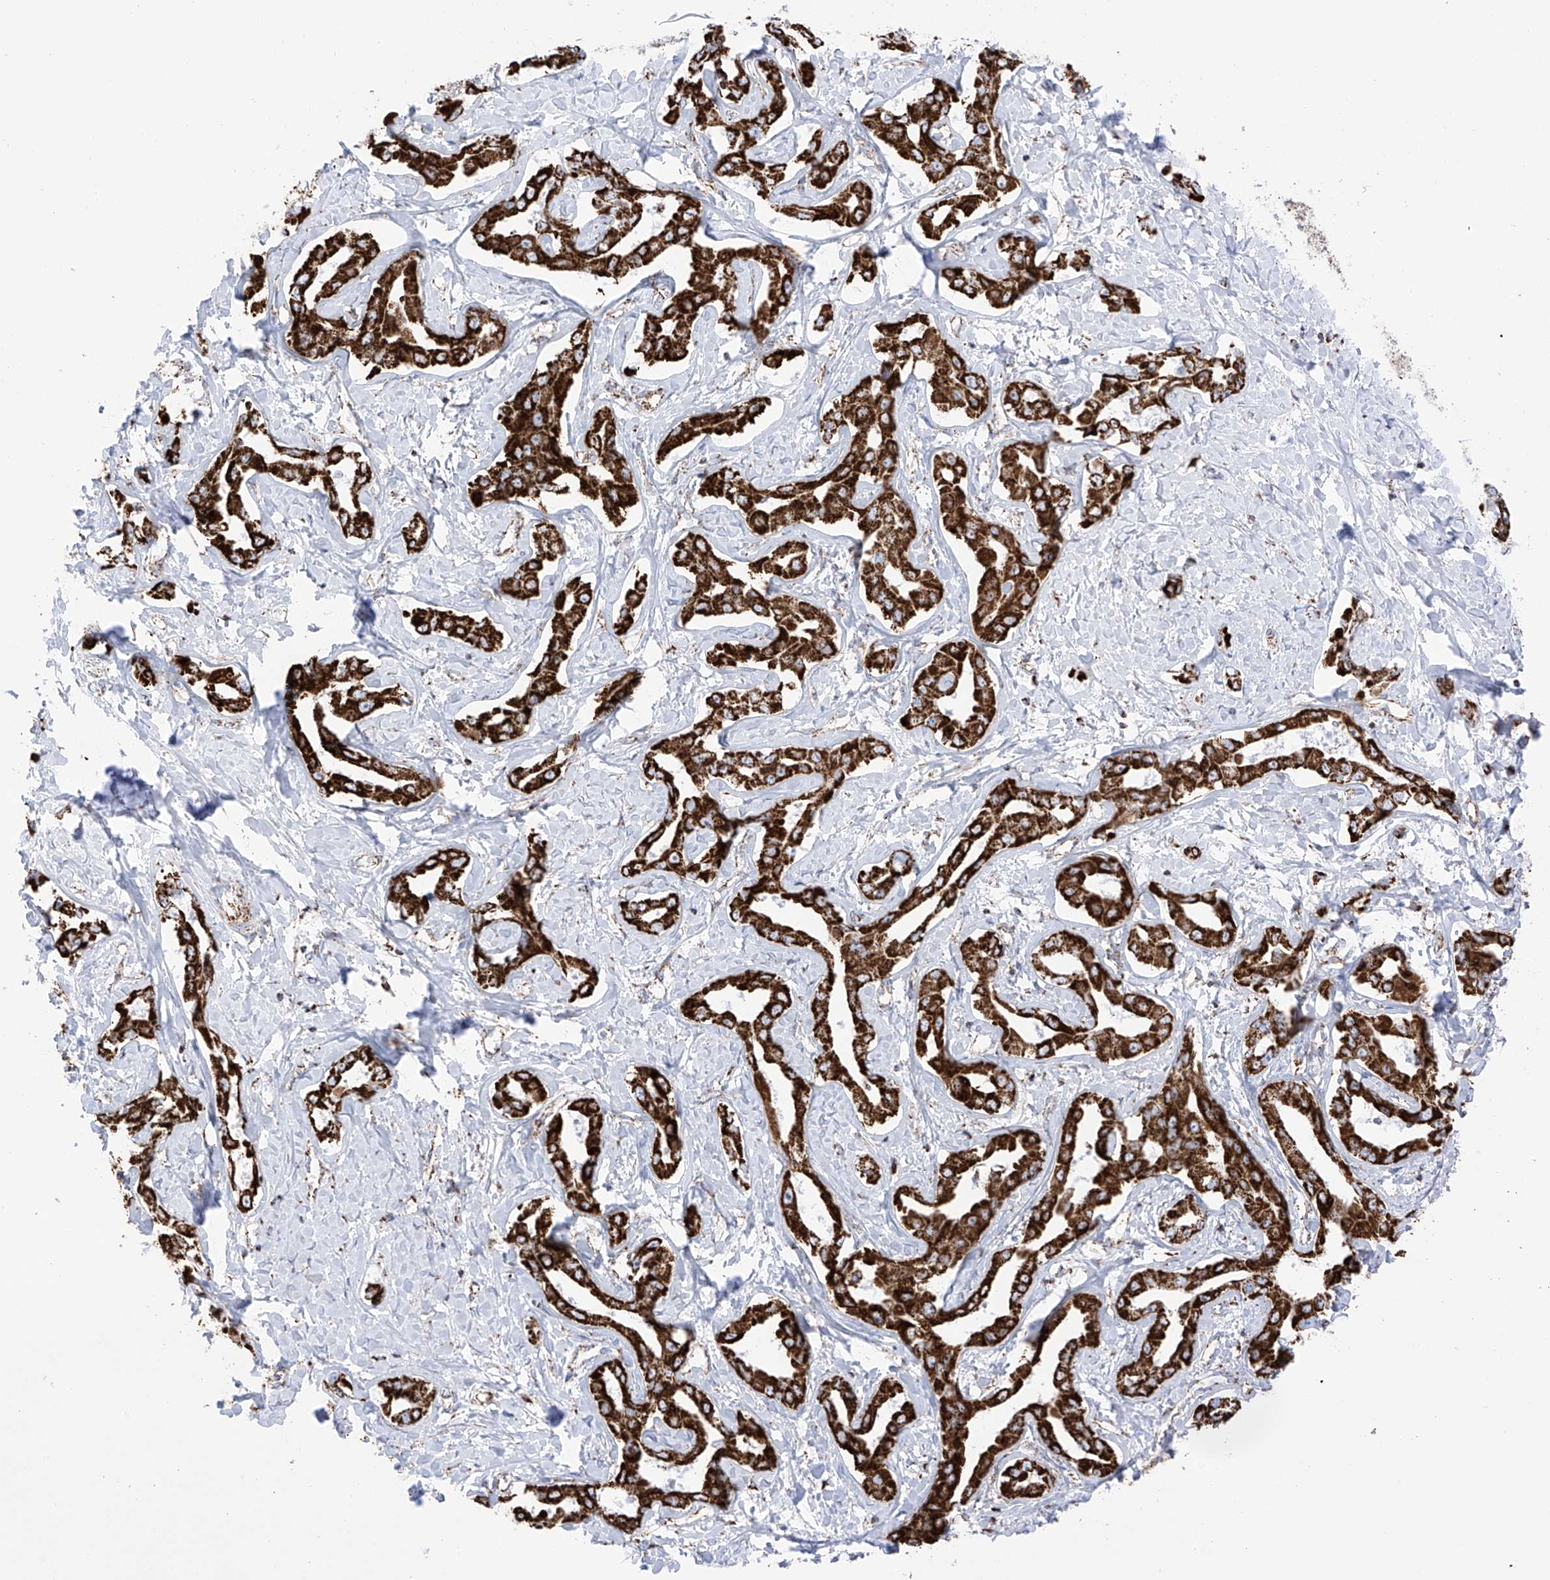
{"staining": {"intensity": "strong", "quantity": ">75%", "location": "cytoplasmic/membranous"}, "tissue": "liver cancer", "cell_type": "Tumor cells", "image_type": "cancer", "snomed": [{"axis": "morphology", "description": "Cholangiocarcinoma"}, {"axis": "topography", "description": "Liver"}], "caption": "This histopathology image reveals liver cancer (cholangiocarcinoma) stained with immunohistochemistry (IHC) to label a protein in brown. The cytoplasmic/membranous of tumor cells show strong positivity for the protein. Nuclei are counter-stained blue.", "gene": "XKR3", "patient": {"sex": "male", "age": 59}}